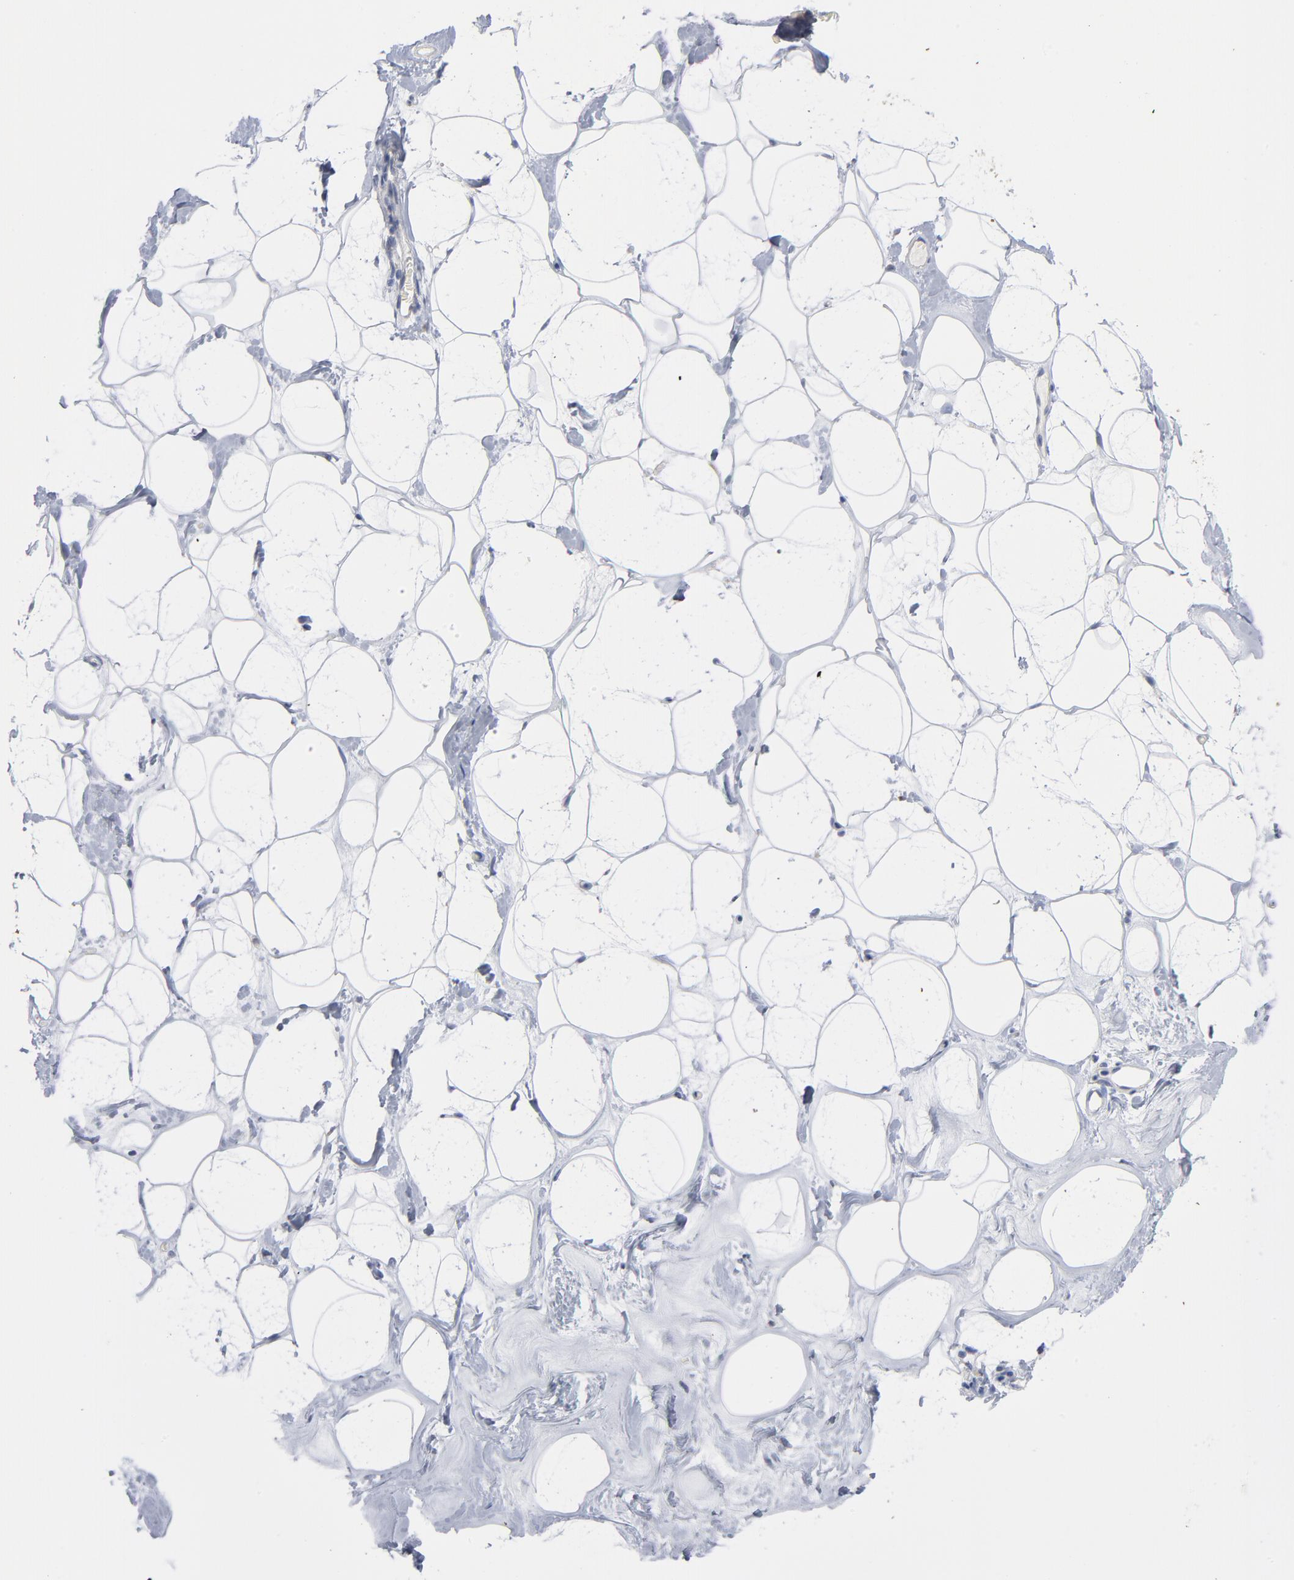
{"staining": {"intensity": "negative", "quantity": "none", "location": "none"}, "tissue": "breast", "cell_type": "Adipocytes", "image_type": "normal", "snomed": [{"axis": "morphology", "description": "Normal tissue, NOS"}, {"axis": "morphology", "description": "Fibrosis, NOS"}, {"axis": "topography", "description": "Breast"}], "caption": "Adipocytes show no significant staining in normal breast. (DAB (3,3'-diaminobenzidine) immunohistochemistry visualized using brightfield microscopy, high magnification).", "gene": "CPE", "patient": {"sex": "female", "age": 39}}